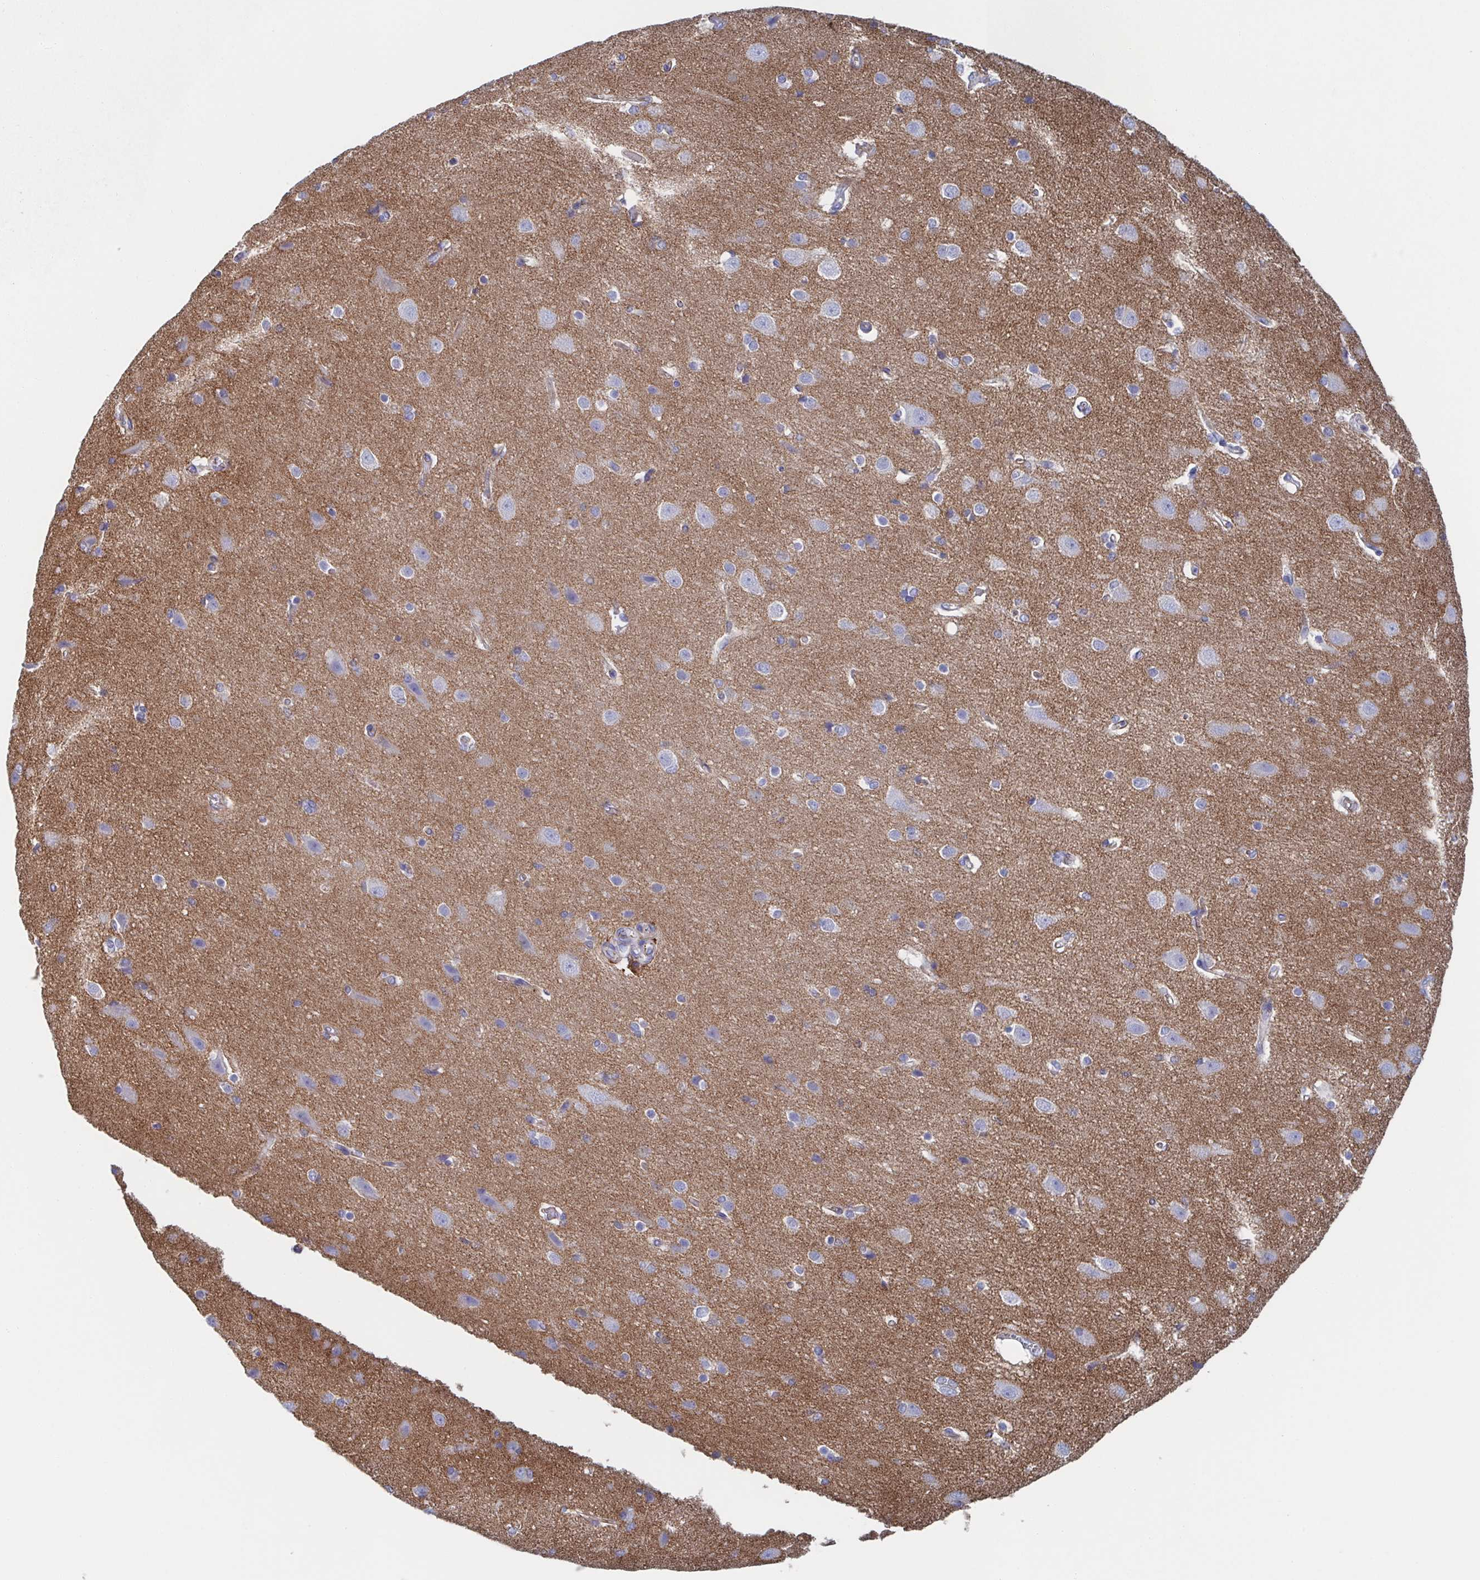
{"staining": {"intensity": "negative", "quantity": "none", "location": "none"}, "tissue": "cerebral cortex", "cell_type": "Endothelial cells", "image_type": "normal", "snomed": [{"axis": "morphology", "description": "Normal tissue, NOS"}, {"axis": "topography", "description": "Cerebral cortex"}], "caption": "Immunohistochemical staining of benign cerebral cortex displays no significant expression in endothelial cells.", "gene": "CDH2", "patient": {"sex": "male", "age": 37}}